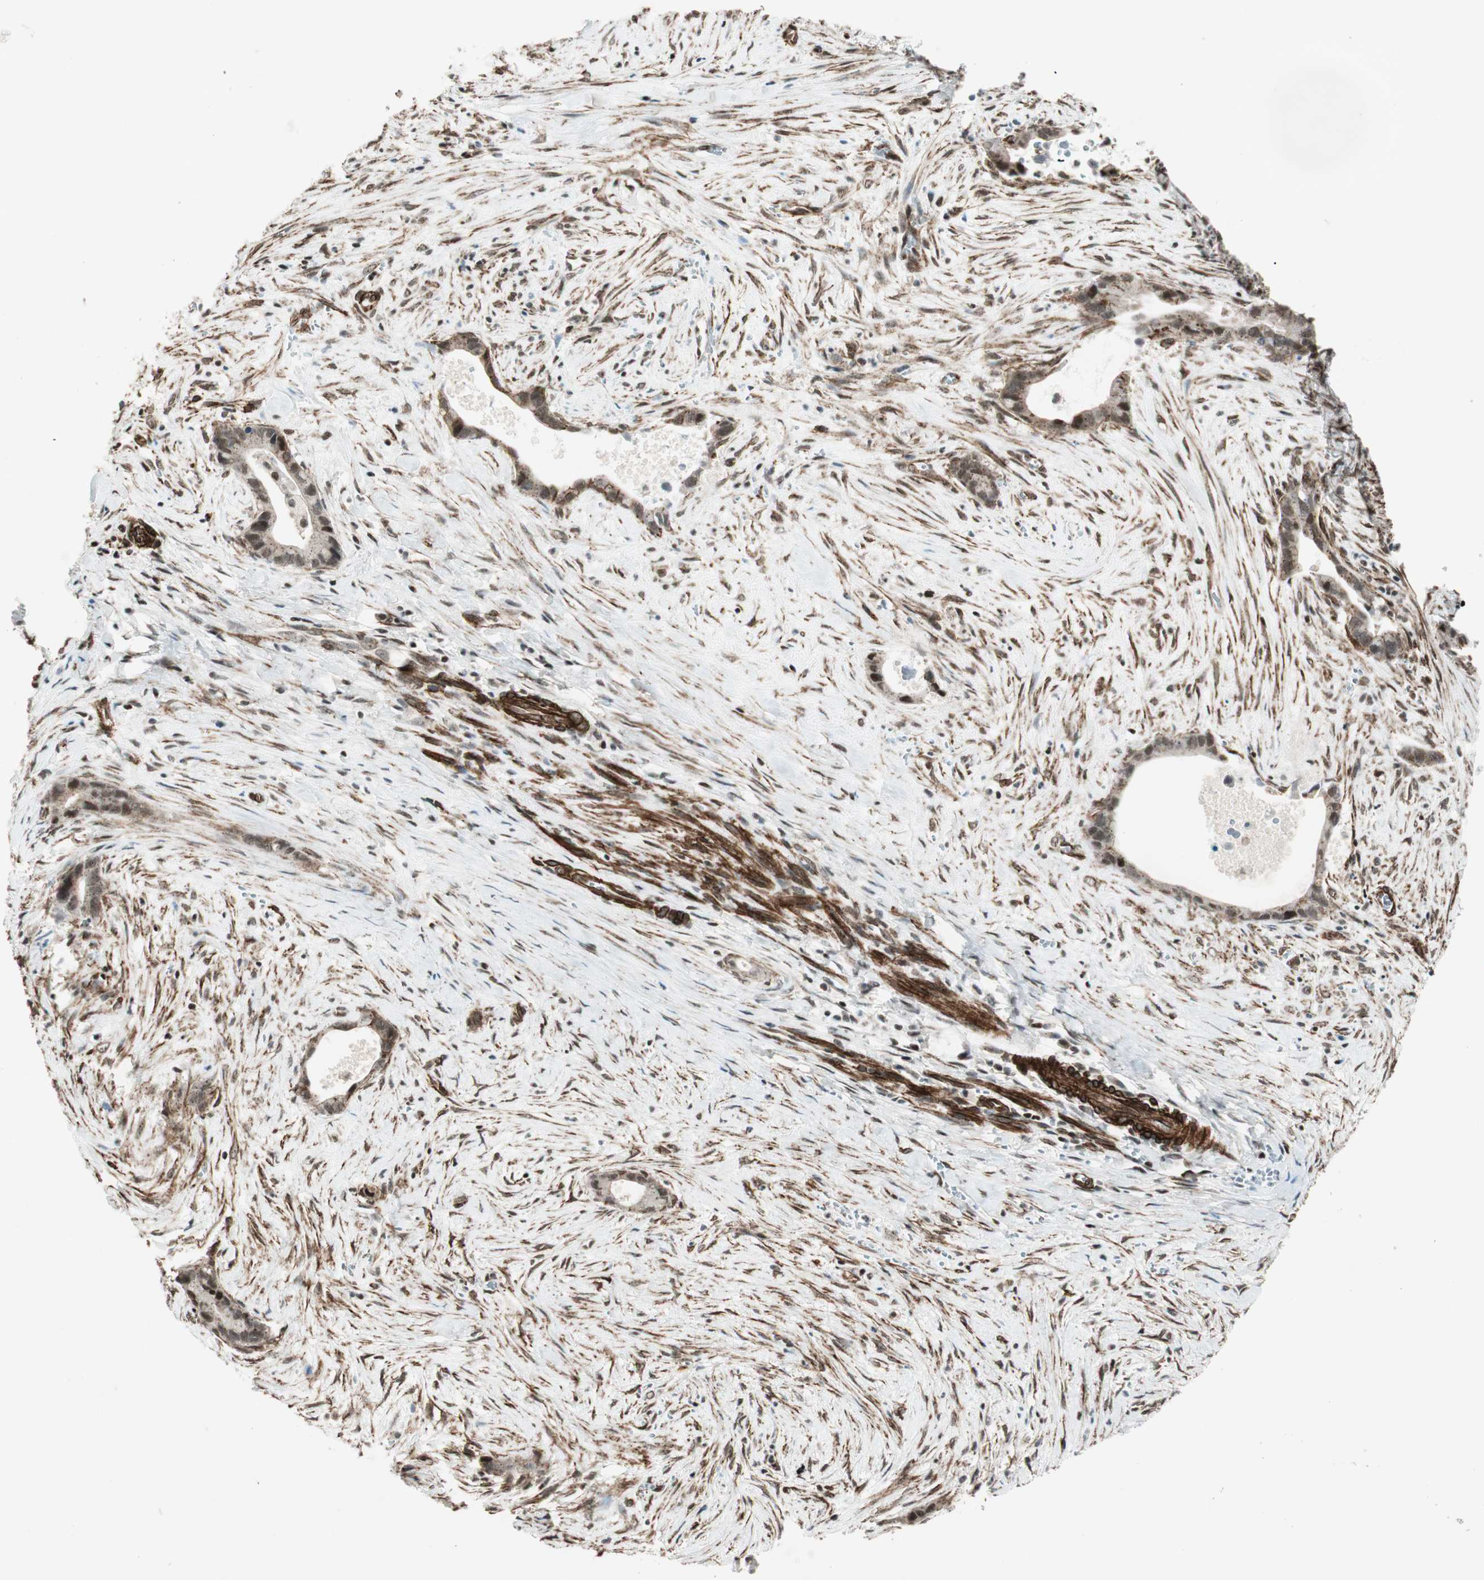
{"staining": {"intensity": "moderate", "quantity": ">75%", "location": "nuclear"}, "tissue": "liver cancer", "cell_type": "Tumor cells", "image_type": "cancer", "snomed": [{"axis": "morphology", "description": "Cholangiocarcinoma"}, {"axis": "topography", "description": "Liver"}], "caption": "A medium amount of moderate nuclear positivity is present in approximately >75% of tumor cells in liver cancer (cholangiocarcinoma) tissue. (DAB (3,3'-diaminobenzidine) = brown stain, brightfield microscopy at high magnification).", "gene": "CDK19", "patient": {"sex": "female", "age": 55}}